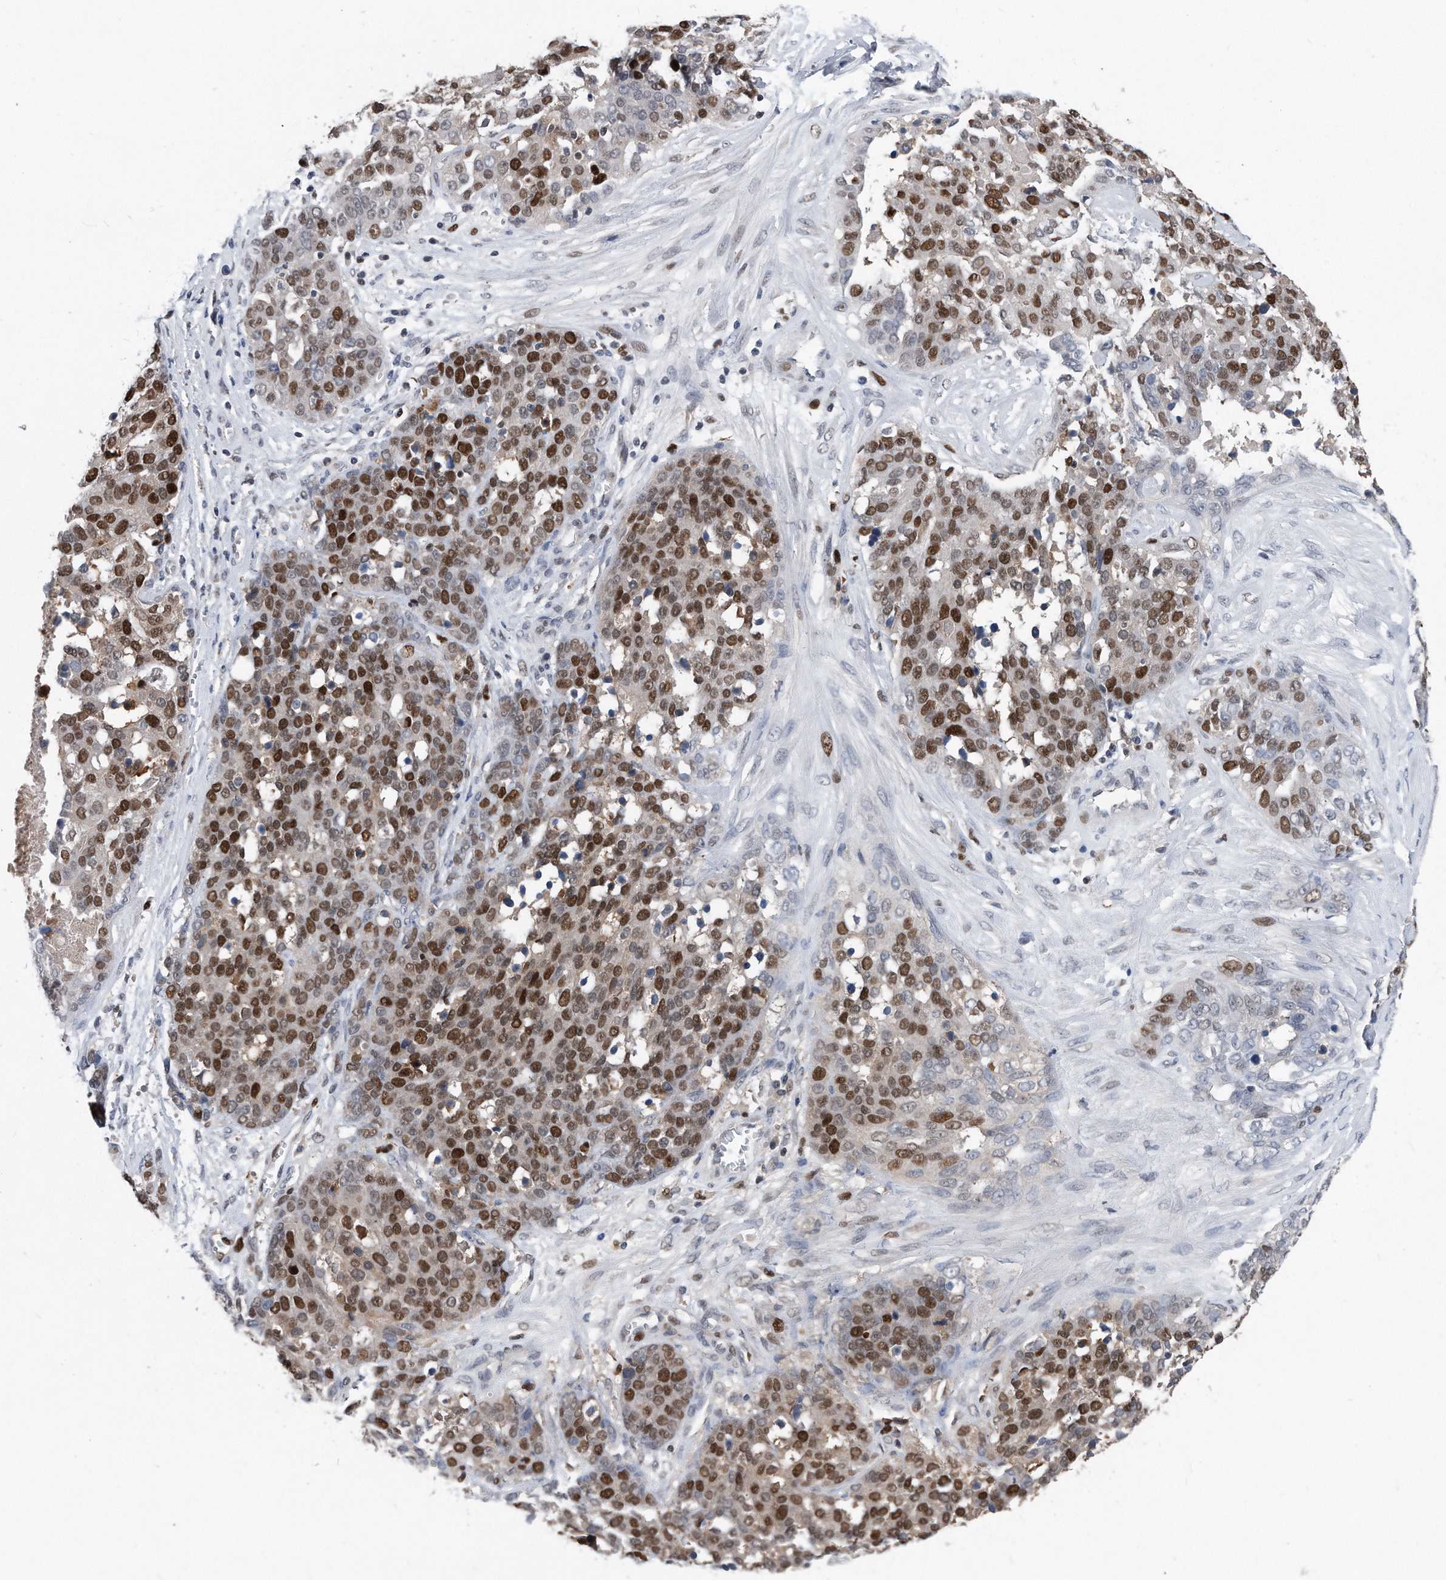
{"staining": {"intensity": "strong", "quantity": ">75%", "location": "nuclear"}, "tissue": "ovarian cancer", "cell_type": "Tumor cells", "image_type": "cancer", "snomed": [{"axis": "morphology", "description": "Cystadenocarcinoma, serous, NOS"}, {"axis": "topography", "description": "Ovary"}], "caption": "Brown immunohistochemical staining in human serous cystadenocarcinoma (ovarian) exhibits strong nuclear staining in approximately >75% of tumor cells.", "gene": "PCNA", "patient": {"sex": "female", "age": 44}}